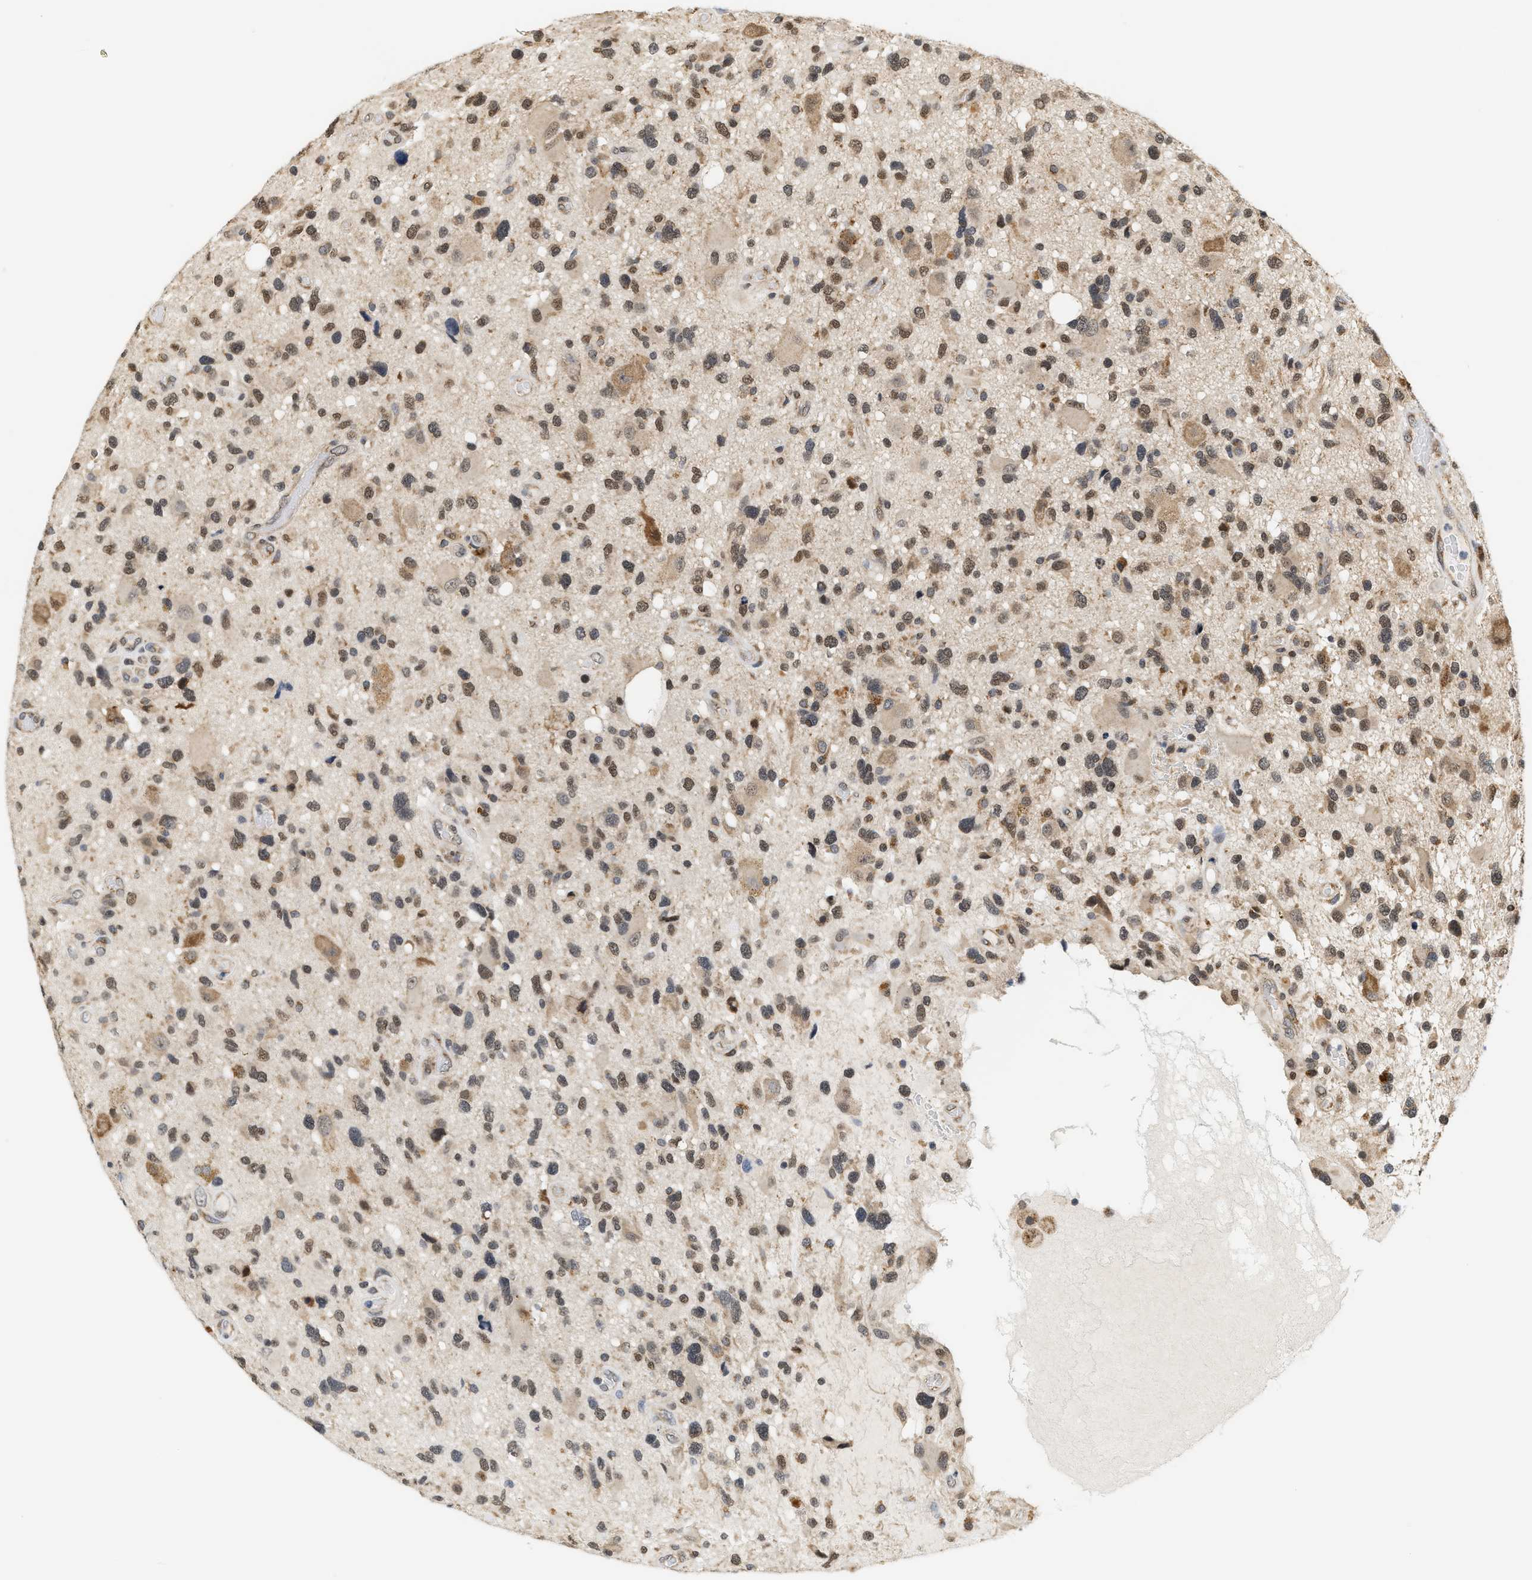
{"staining": {"intensity": "moderate", "quantity": ">75%", "location": "cytoplasmic/membranous,nuclear"}, "tissue": "glioma", "cell_type": "Tumor cells", "image_type": "cancer", "snomed": [{"axis": "morphology", "description": "Glioma, malignant, High grade"}, {"axis": "topography", "description": "Brain"}], "caption": "The photomicrograph shows staining of high-grade glioma (malignant), revealing moderate cytoplasmic/membranous and nuclear protein positivity (brown color) within tumor cells.", "gene": "GIGYF1", "patient": {"sex": "male", "age": 33}}